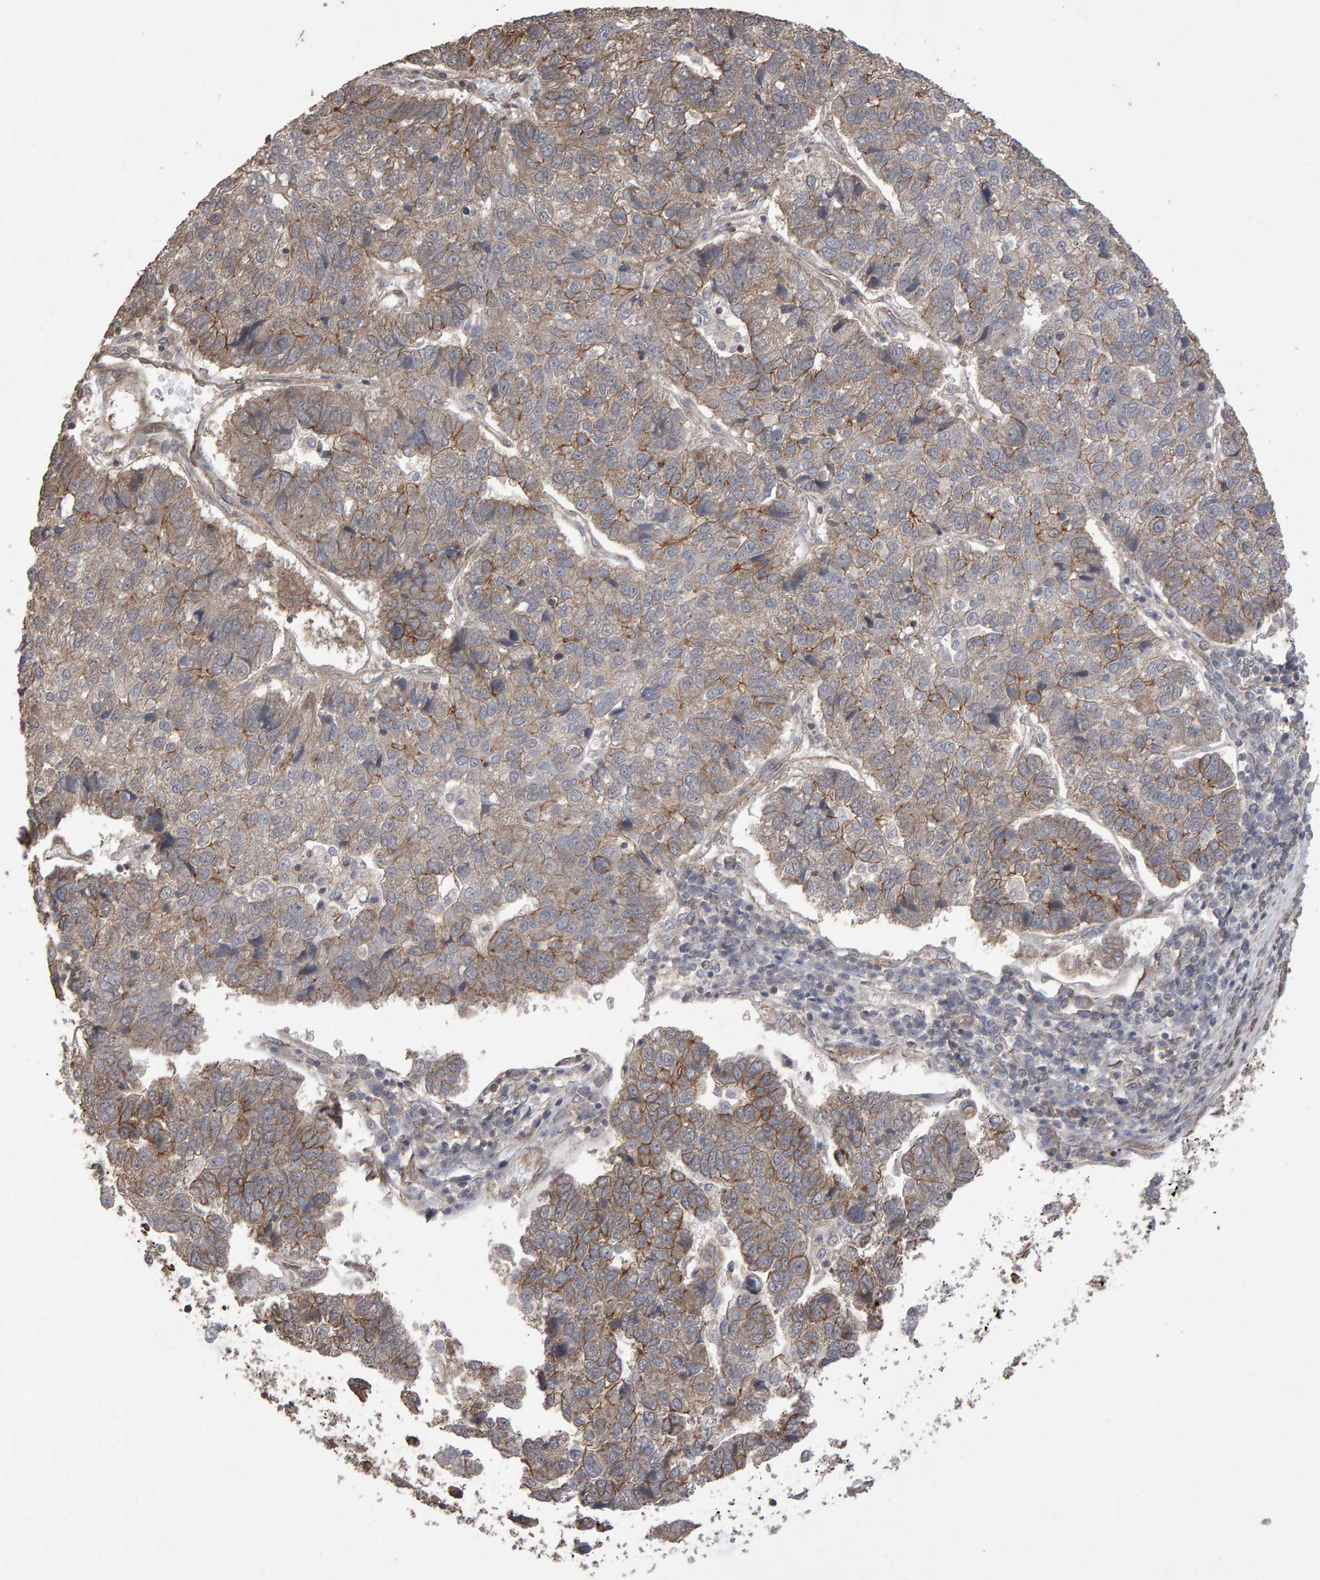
{"staining": {"intensity": "moderate", "quantity": "25%-75%", "location": "cytoplasmic/membranous"}, "tissue": "pancreatic cancer", "cell_type": "Tumor cells", "image_type": "cancer", "snomed": [{"axis": "morphology", "description": "Adenocarcinoma, NOS"}, {"axis": "topography", "description": "Pancreas"}], "caption": "Adenocarcinoma (pancreatic) stained with DAB IHC exhibits medium levels of moderate cytoplasmic/membranous staining in about 25%-75% of tumor cells.", "gene": "SCRIB", "patient": {"sex": "female", "age": 61}}